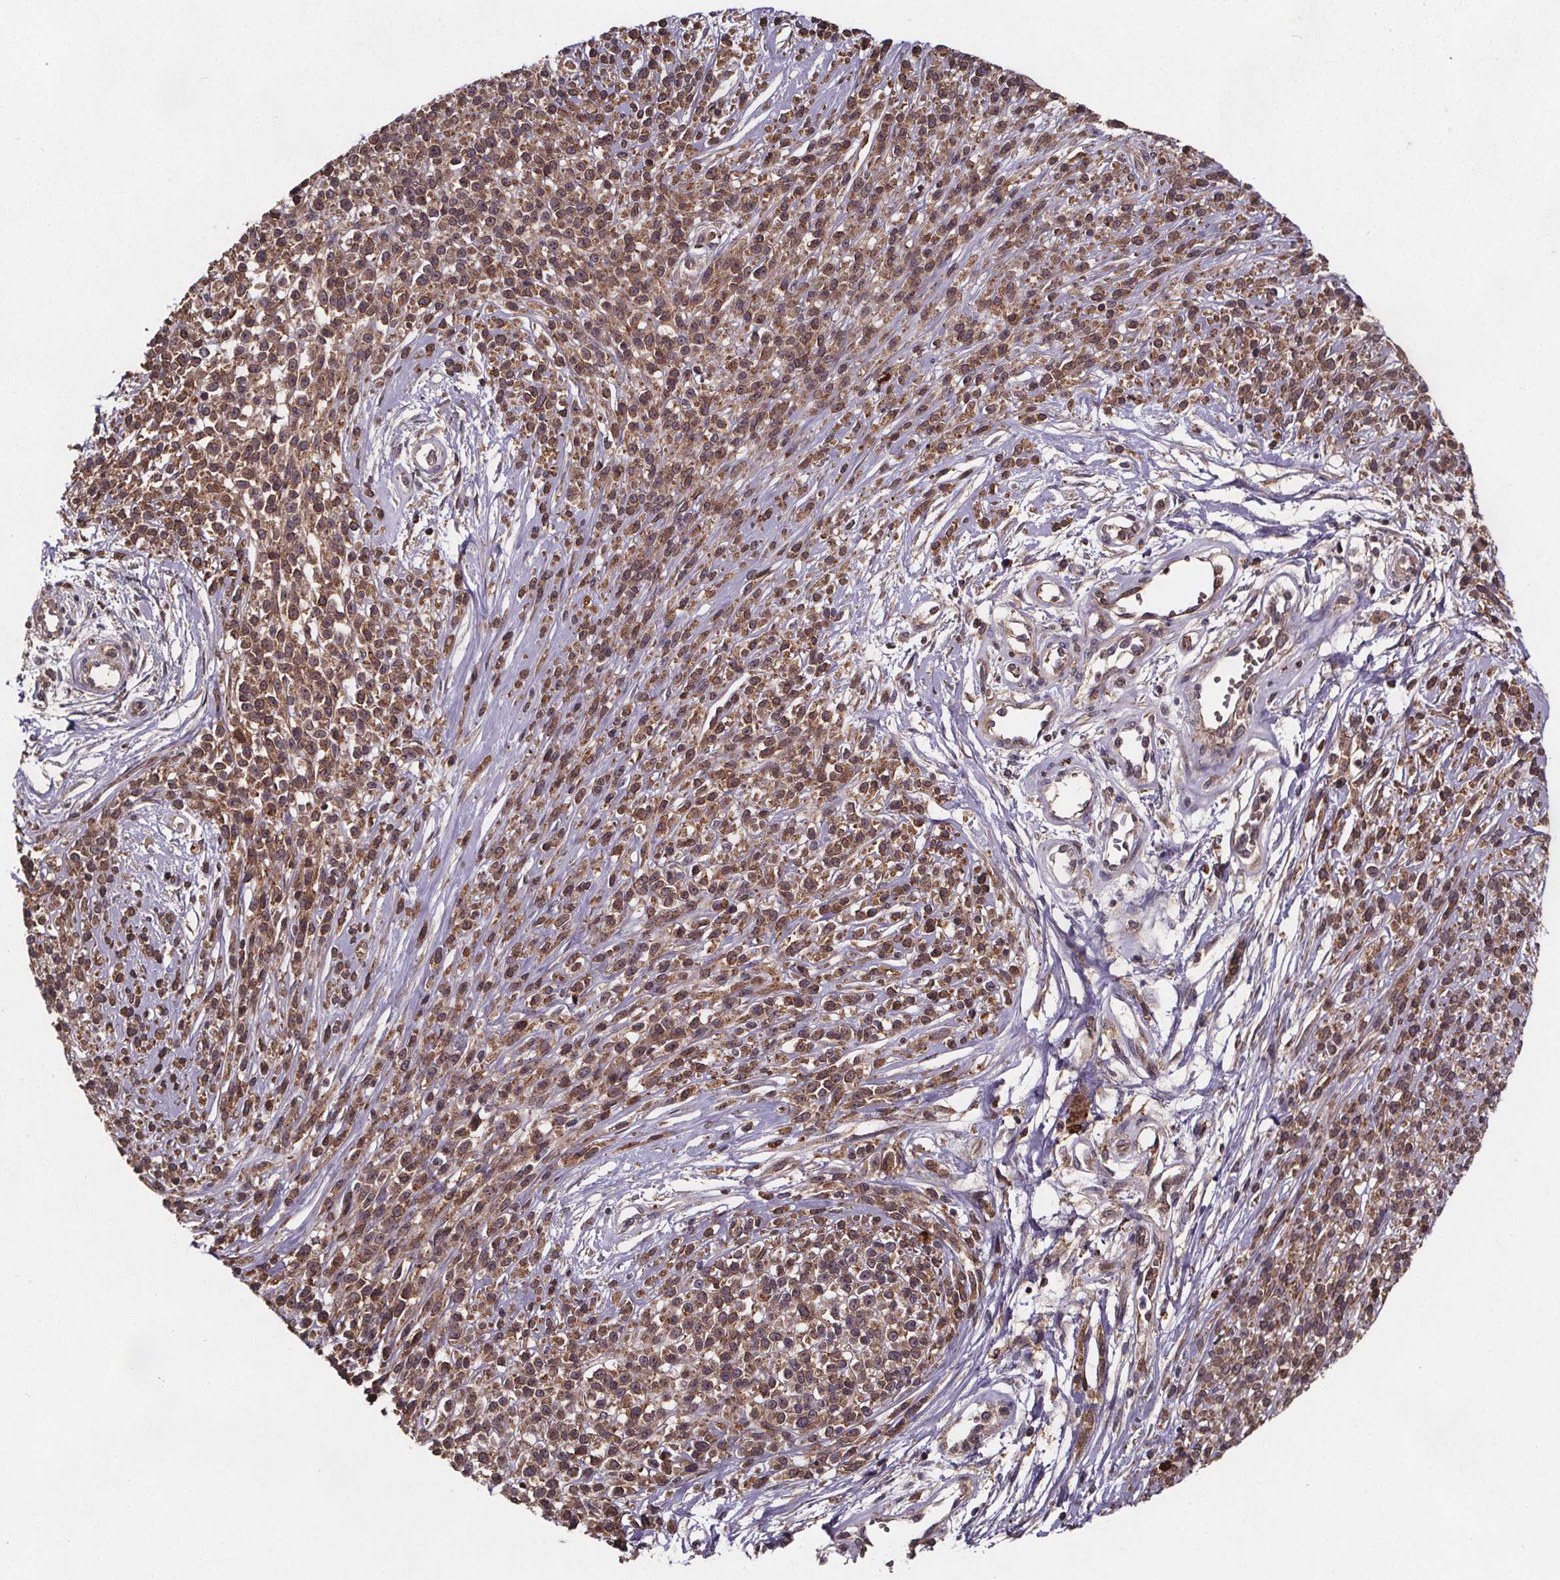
{"staining": {"intensity": "moderate", "quantity": ">75%", "location": "cytoplasmic/membranous"}, "tissue": "melanoma", "cell_type": "Tumor cells", "image_type": "cancer", "snomed": [{"axis": "morphology", "description": "Malignant melanoma, NOS"}, {"axis": "topography", "description": "Skin"}, {"axis": "topography", "description": "Skin of trunk"}], "caption": "Protein staining reveals moderate cytoplasmic/membranous expression in approximately >75% of tumor cells in malignant melanoma.", "gene": "FASTKD3", "patient": {"sex": "male", "age": 74}}